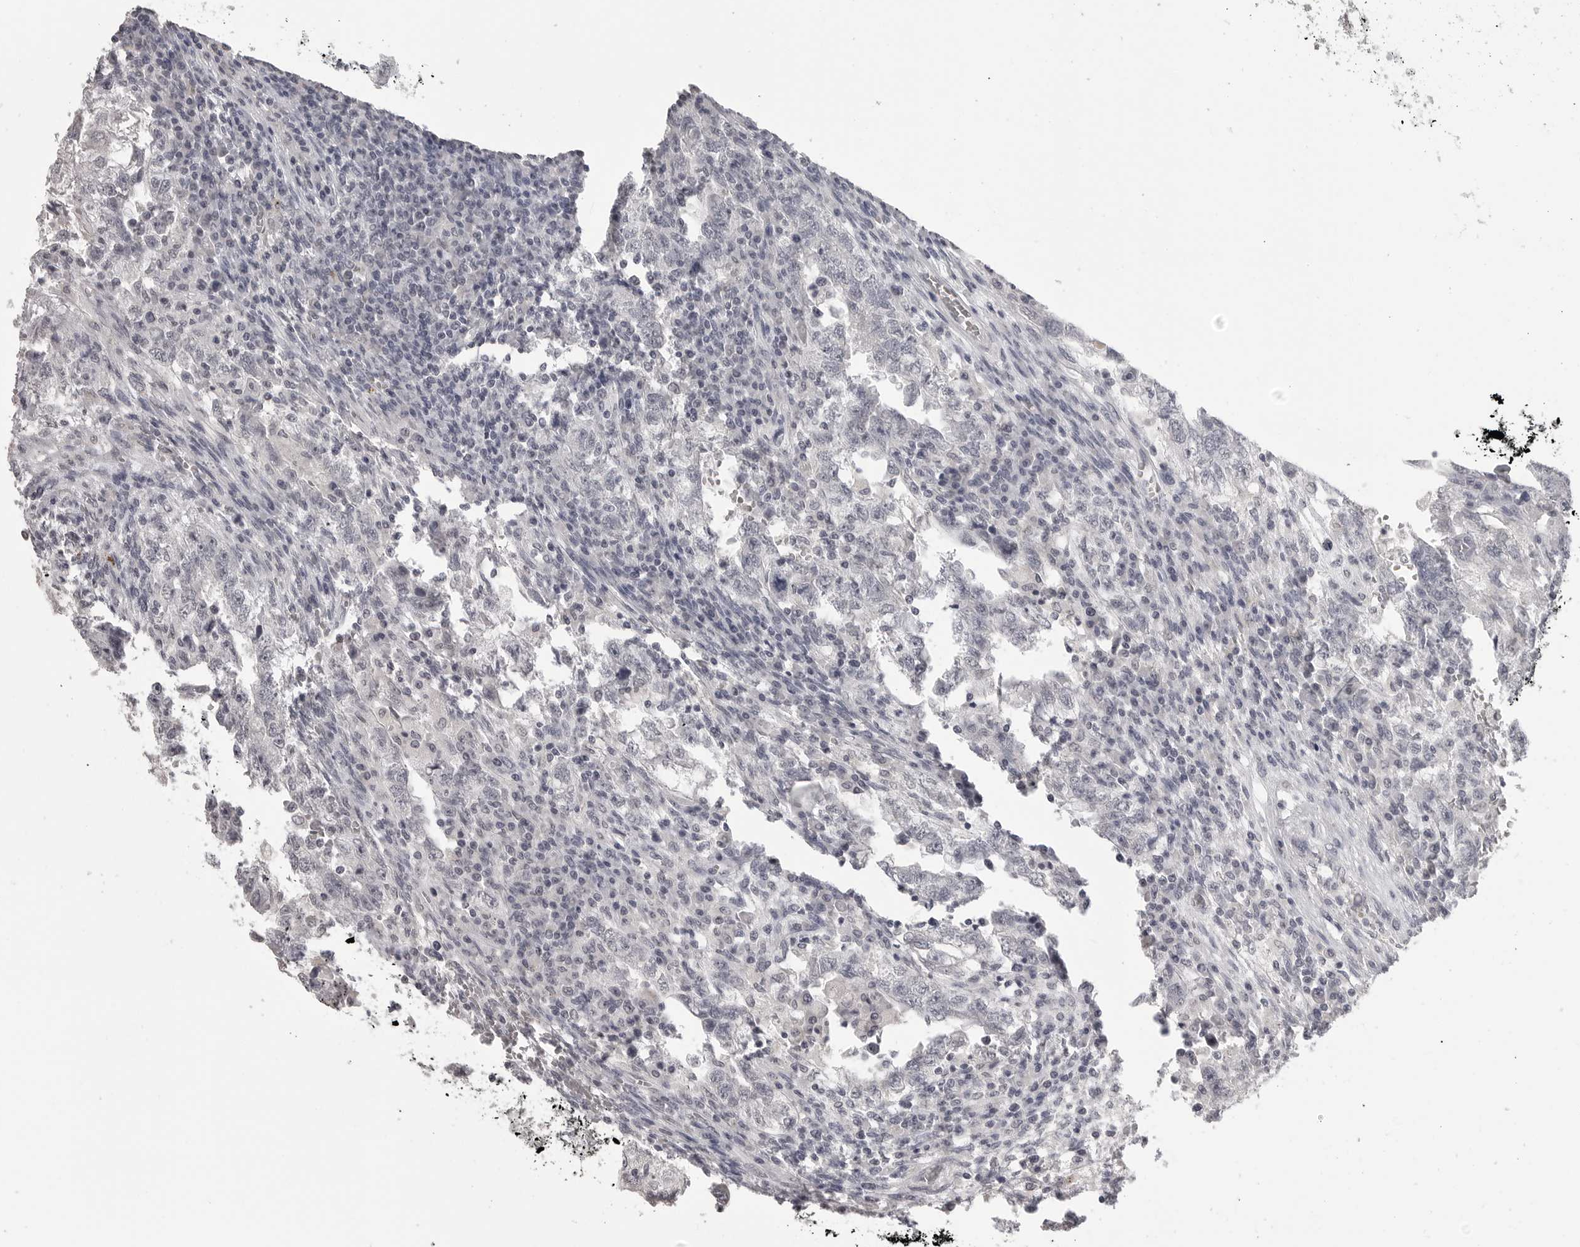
{"staining": {"intensity": "negative", "quantity": "none", "location": "none"}, "tissue": "testis cancer", "cell_type": "Tumor cells", "image_type": "cancer", "snomed": [{"axis": "morphology", "description": "Carcinoma, Embryonal, NOS"}, {"axis": "topography", "description": "Testis"}], "caption": "Human testis cancer stained for a protein using IHC reveals no staining in tumor cells.", "gene": "PRSS1", "patient": {"sex": "male", "age": 36}}